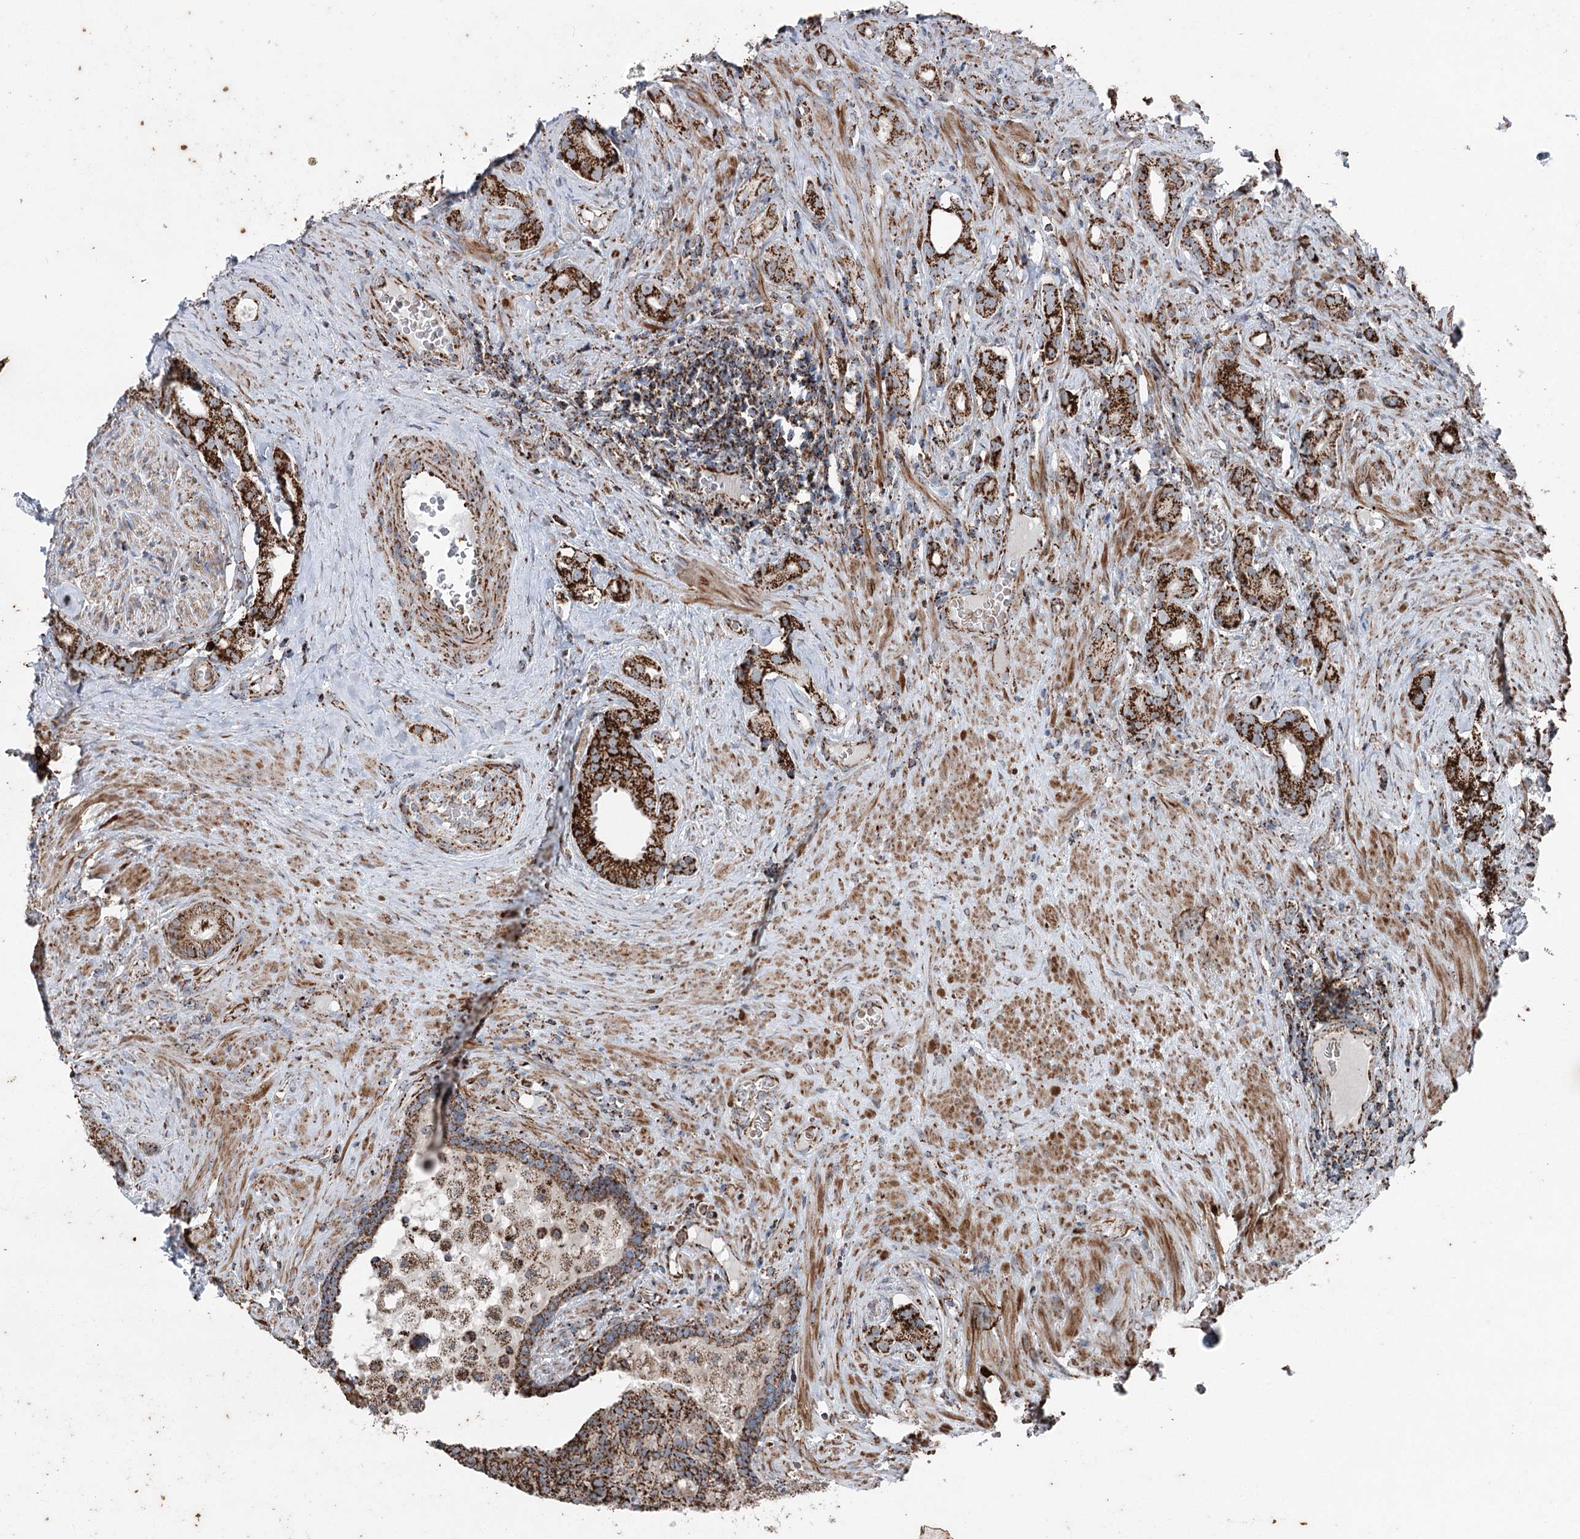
{"staining": {"intensity": "strong", "quantity": ">75%", "location": "cytoplasmic/membranous"}, "tissue": "prostate cancer", "cell_type": "Tumor cells", "image_type": "cancer", "snomed": [{"axis": "morphology", "description": "Adenocarcinoma, Low grade"}, {"axis": "topography", "description": "Prostate"}], "caption": "A brown stain highlights strong cytoplasmic/membranous positivity of a protein in human prostate cancer tumor cells.", "gene": "UCN3", "patient": {"sex": "male", "age": 71}}